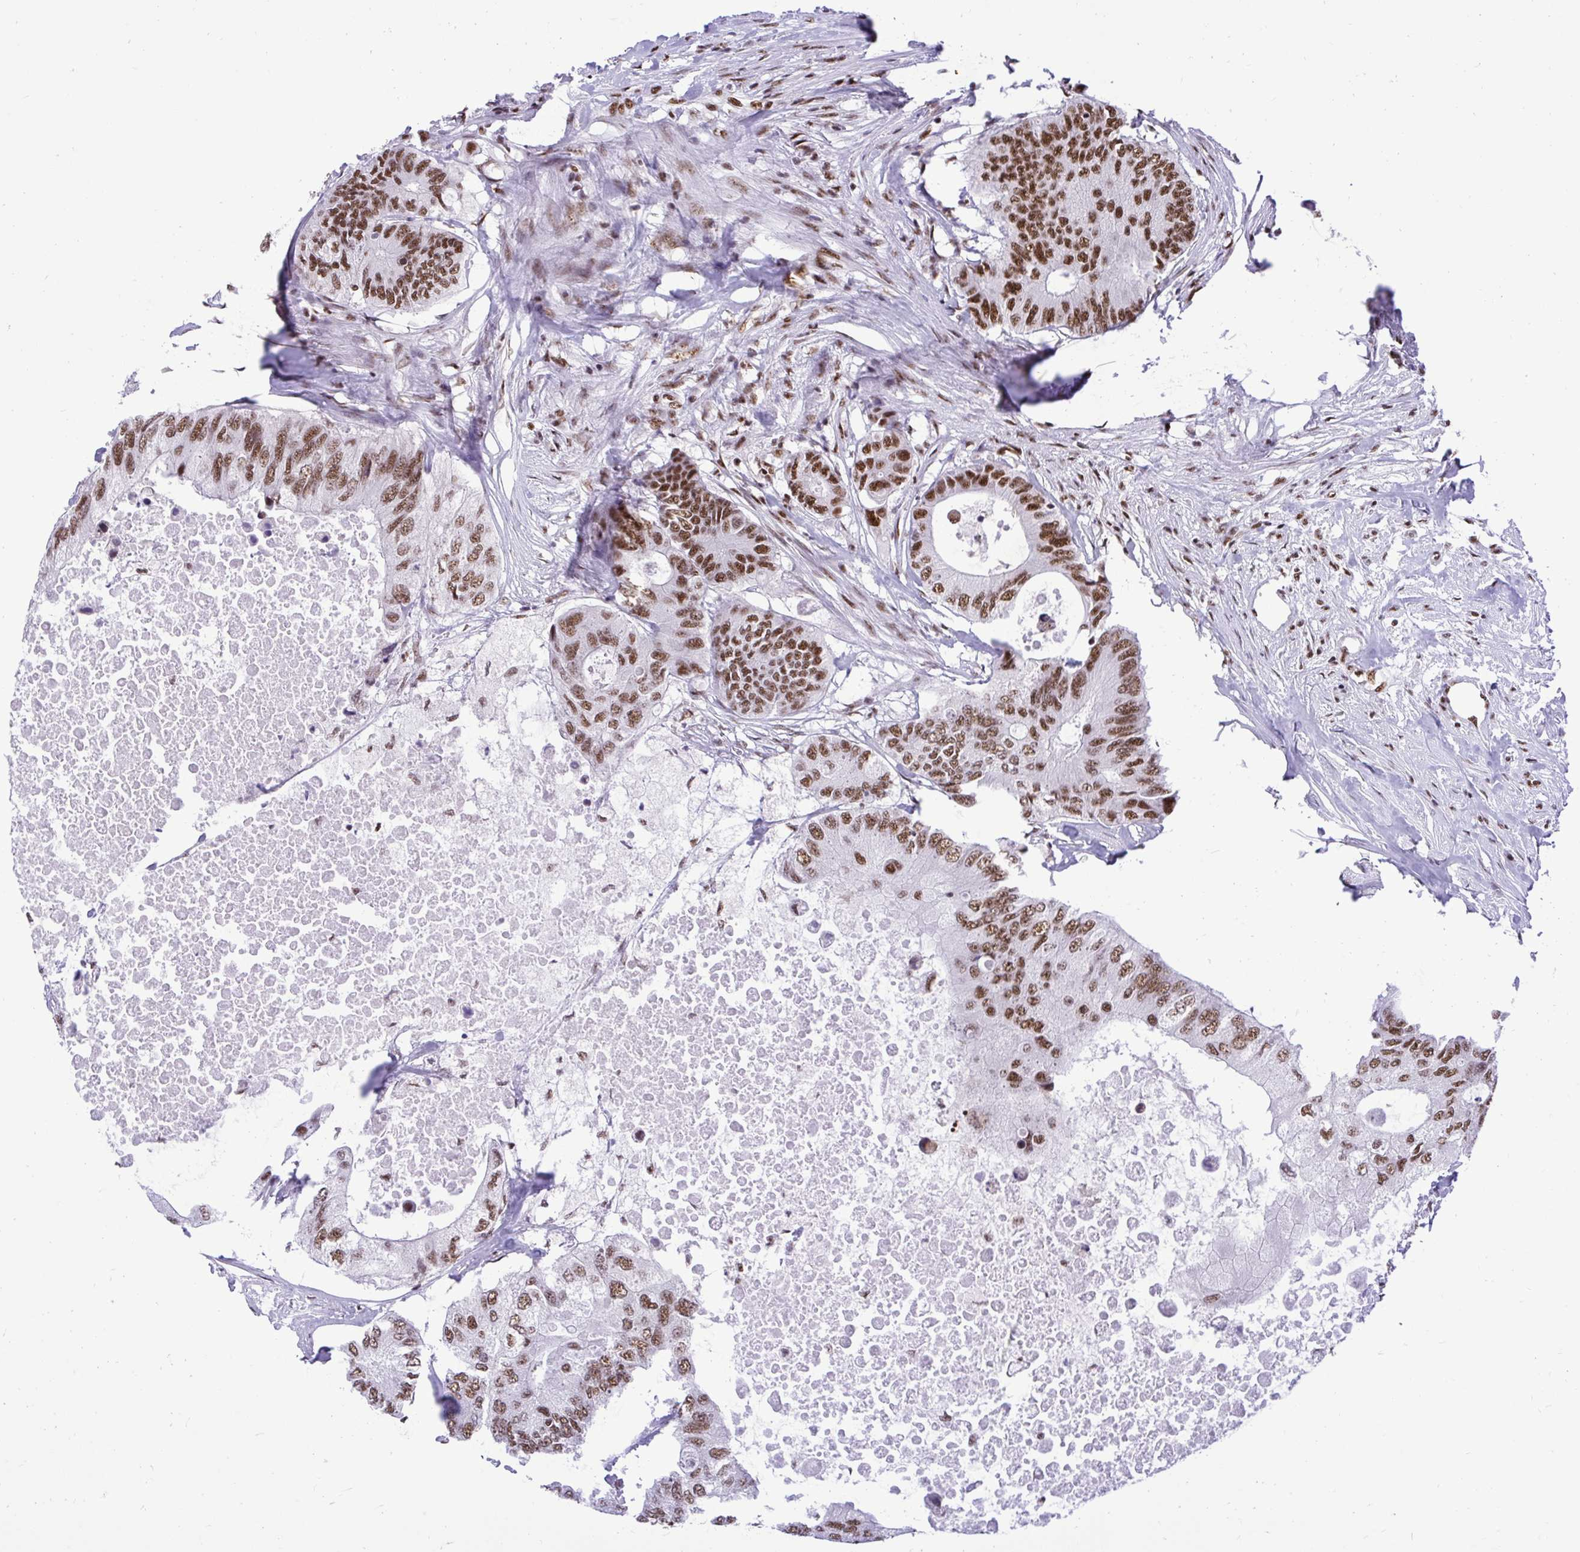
{"staining": {"intensity": "moderate", "quantity": ">75%", "location": "nuclear"}, "tissue": "colorectal cancer", "cell_type": "Tumor cells", "image_type": "cancer", "snomed": [{"axis": "morphology", "description": "Adenocarcinoma, NOS"}, {"axis": "topography", "description": "Colon"}], "caption": "Immunohistochemical staining of colorectal cancer (adenocarcinoma) demonstrates moderate nuclear protein positivity in about >75% of tumor cells.", "gene": "PRPF19", "patient": {"sex": "male", "age": 71}}